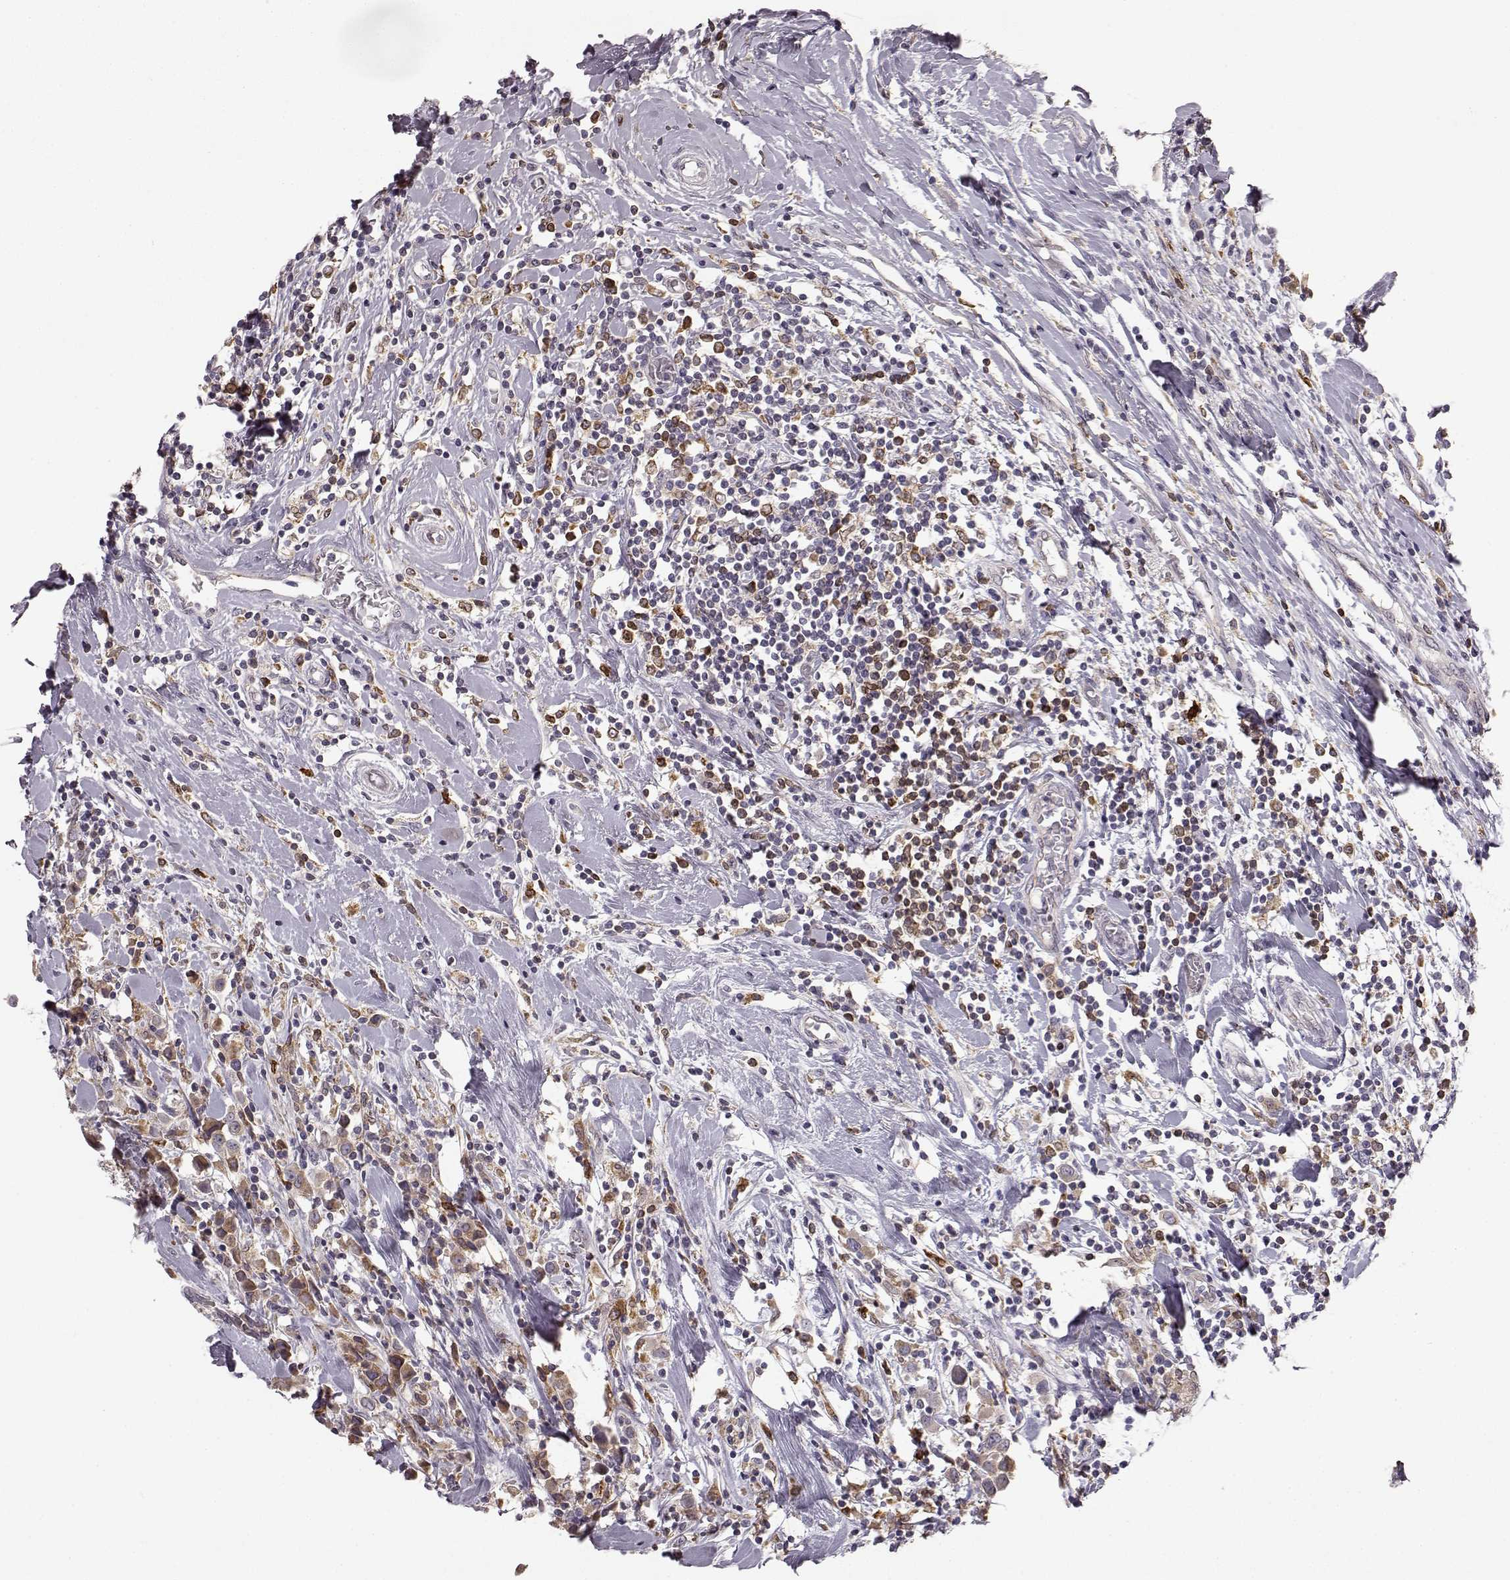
{"staining": {"intensity": "weak", "quantity": ">75%", "location": "cytoplasmic/membranous"}, "tissue": "breast cancer", "cell_type": "Tumor cells", "image_type": "cancer", "snomed": [{"axis": "morphology", "description": "Duct carcinoma"}, {"axis": "topography", "description": "Breast"}], "caption": "Immunohistochemistry photomicrograph of invasive ductal carcinoma (breast) stained for a protein (brown), which displays low levels of weak cytoplasmic/membranous positivity in about >75% of tumor cells.", "gene": "SPAG17", "patient": {"sex": "female", "age": 61}}